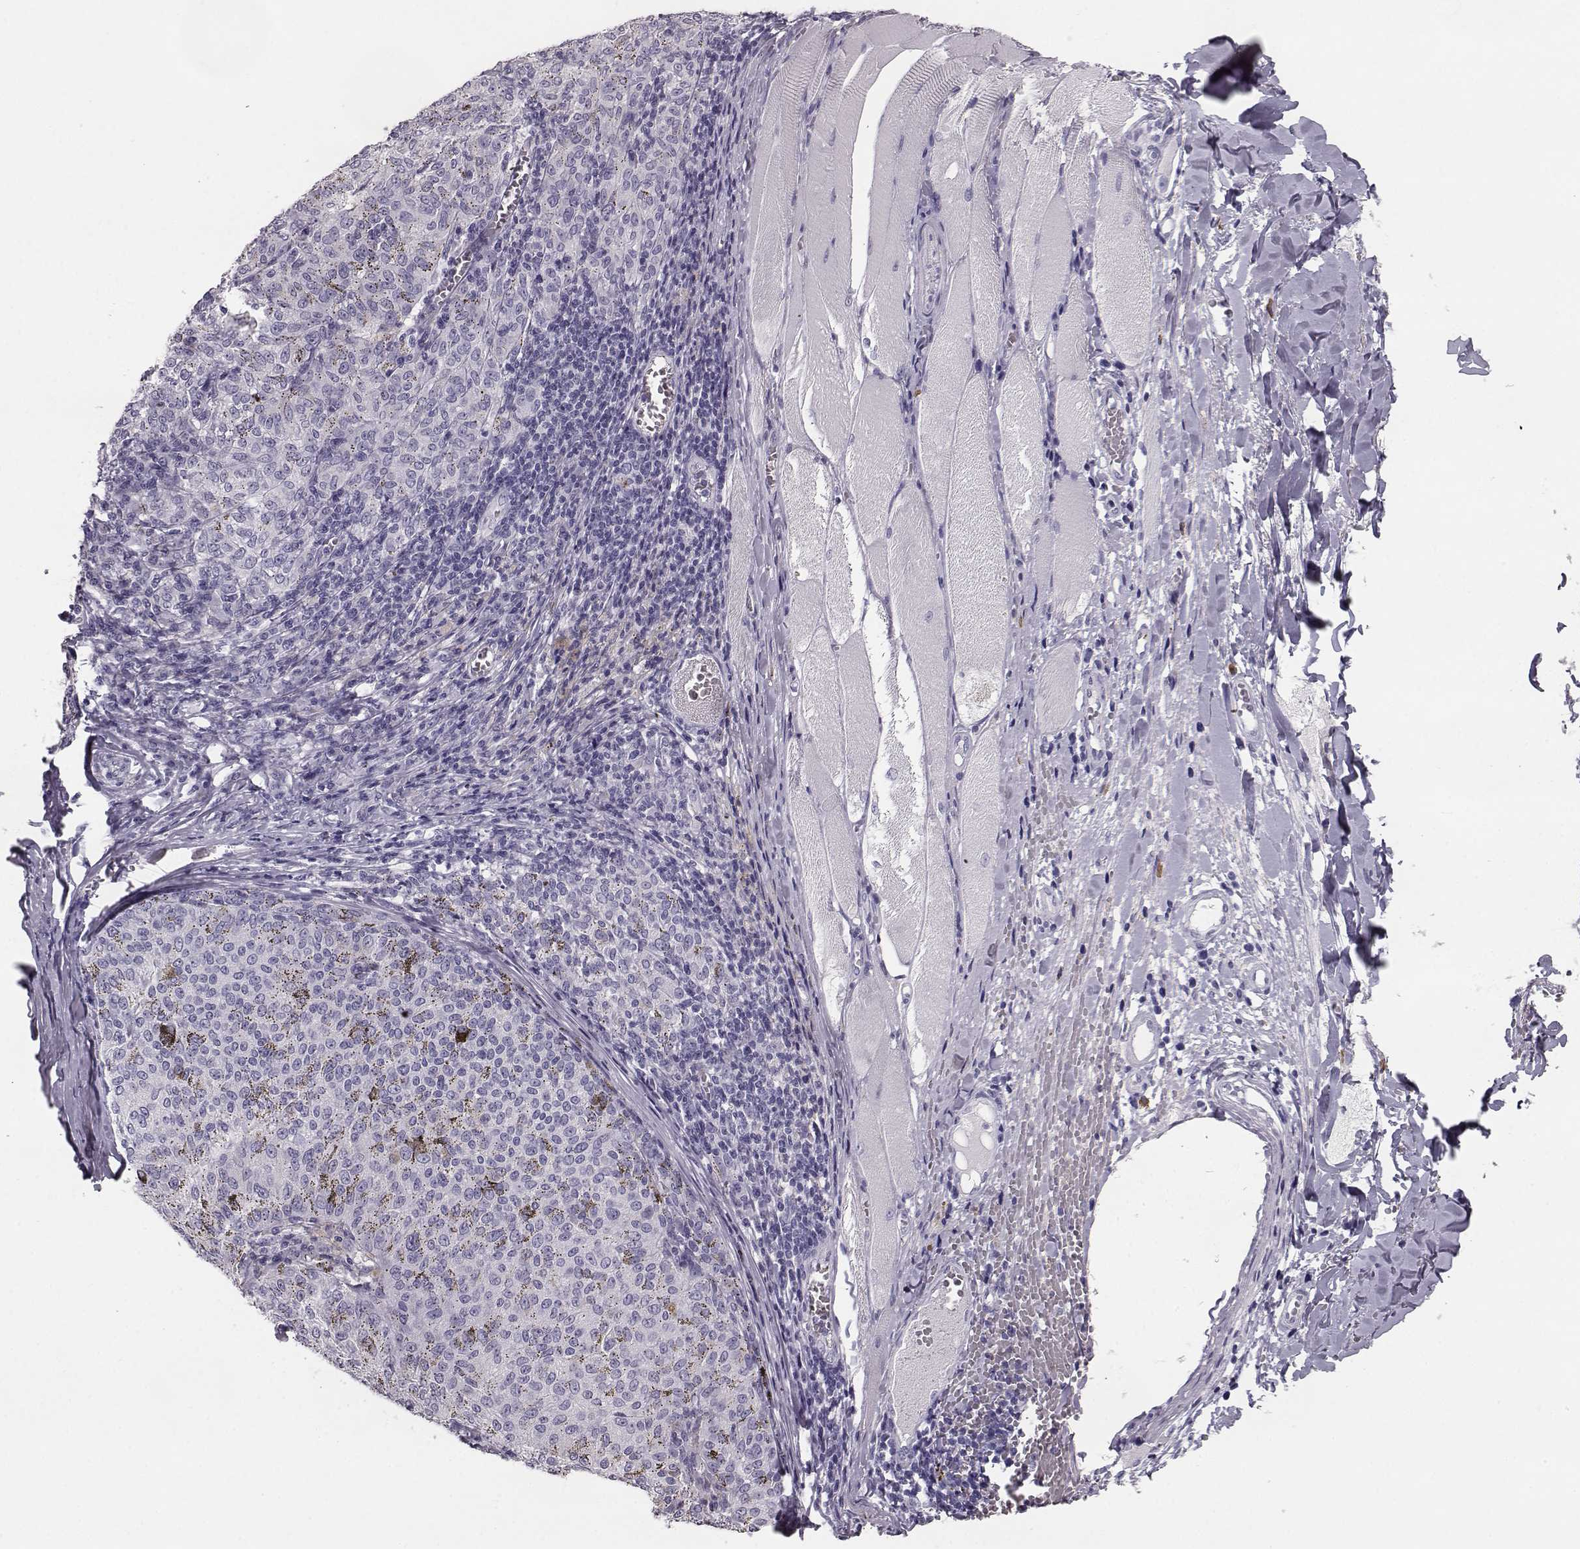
{"staining": {"intensity": "negative", "quantity": "none", "location": "none"}, "tissue": "melanoma", "cell_type": "Tumor cells", "image_type": "cancer", "snomed": [{"axis": "morphology", "description": "Malignant melanoma, NOS"}, {"axis": "topography", "description": "Skin"}], "caption": "Human melanoma stained for a protein using immunohistochemistry (IHC) shows no expression in tumor cells.", "gene": "NPTXR", "patient": {"sex": "female", "age": 72}}